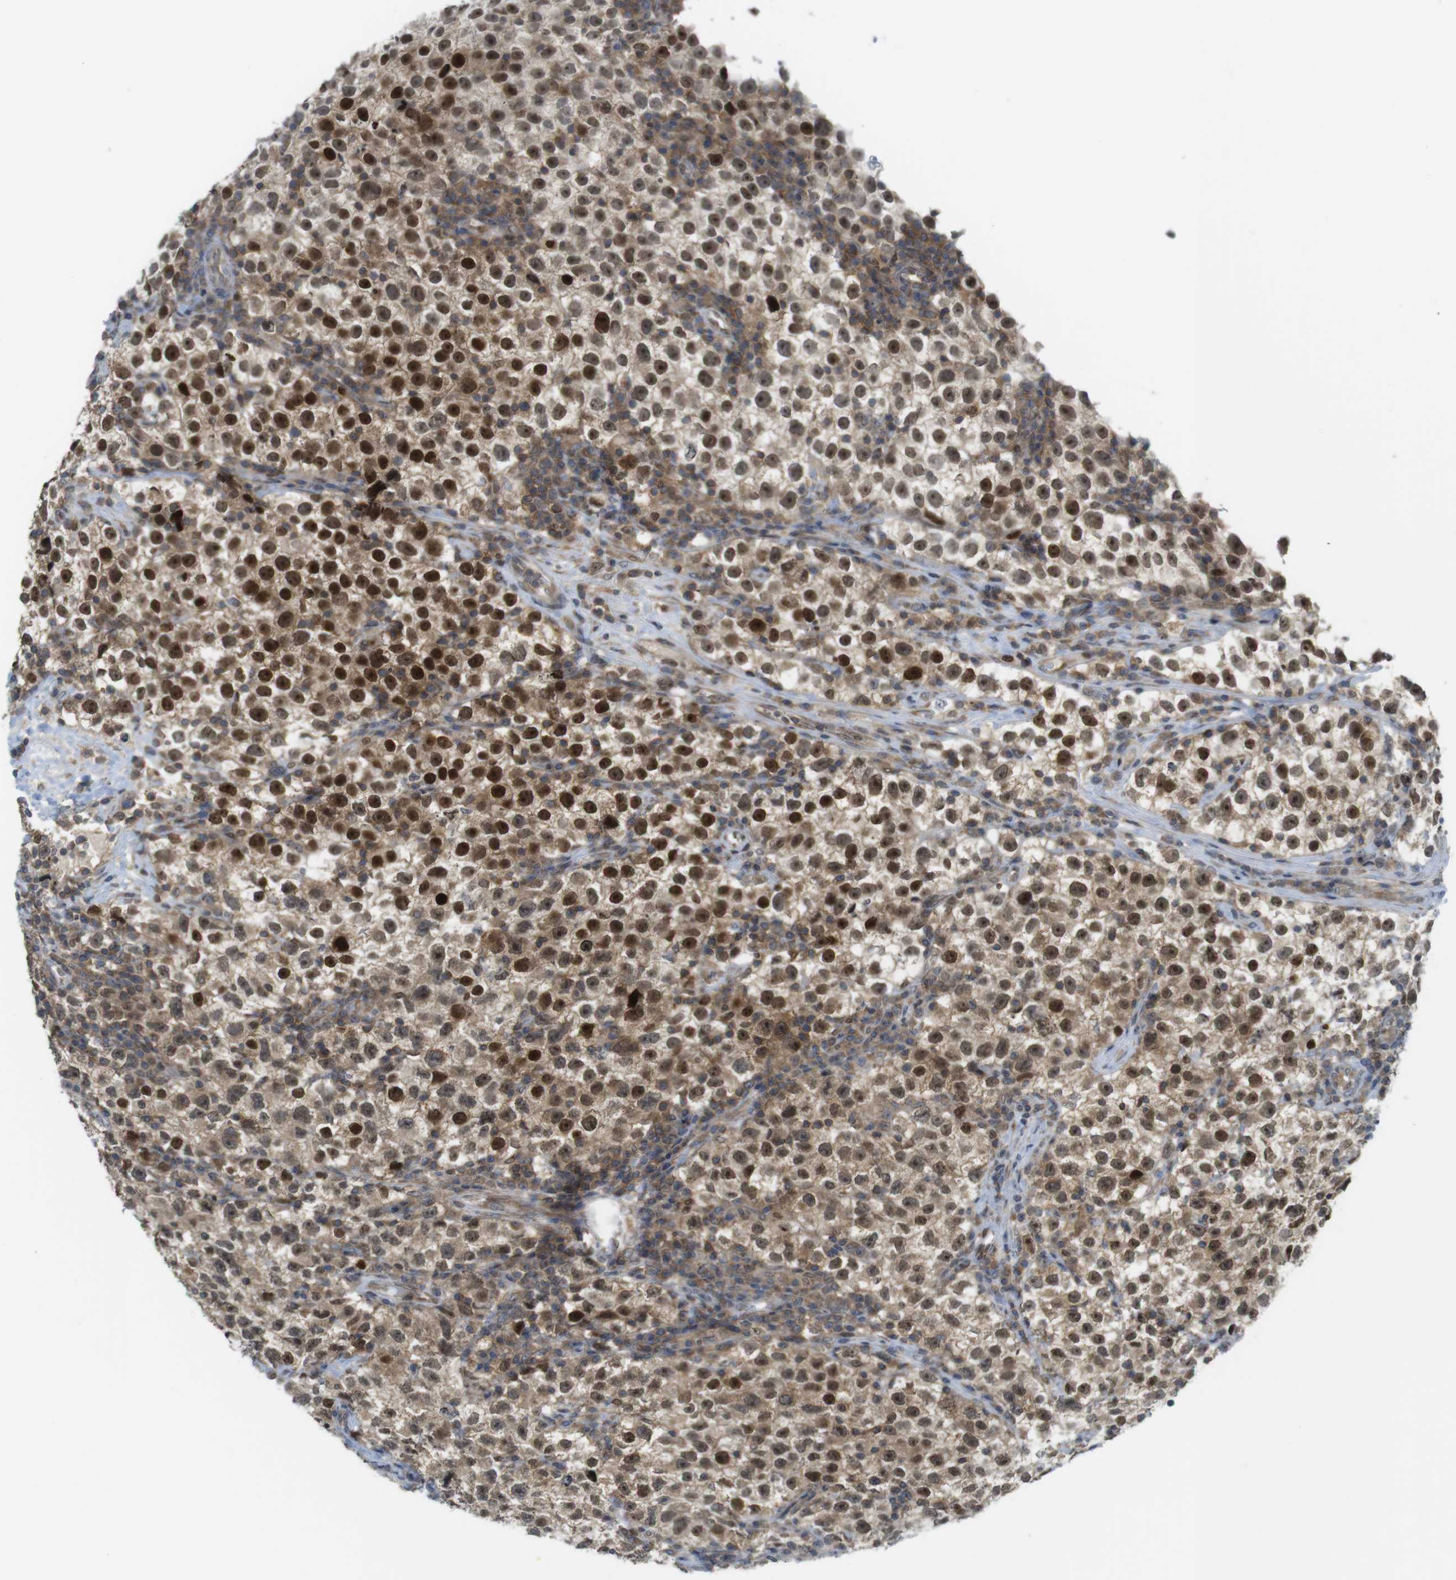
{"staining": {"intensity": "strong", "quantity": ">75%", "location": "nuclear"}, "tissue": "testis cancer", "cell_type": "Tumor cells", "image_type": "cancer", "snomed": [{"axis": "morphology", "description": "Seminoma, NOS"}, {"axis": "topography", "description": "Testis"}], "caption": "An image showing strong nuclear staining in approximately >75% of tumor cells in seminoma (testis), as visualized by brown immunohistochemical staining.", "gene": "RCC1", "patient": {"sex": "male", "age": 22}}